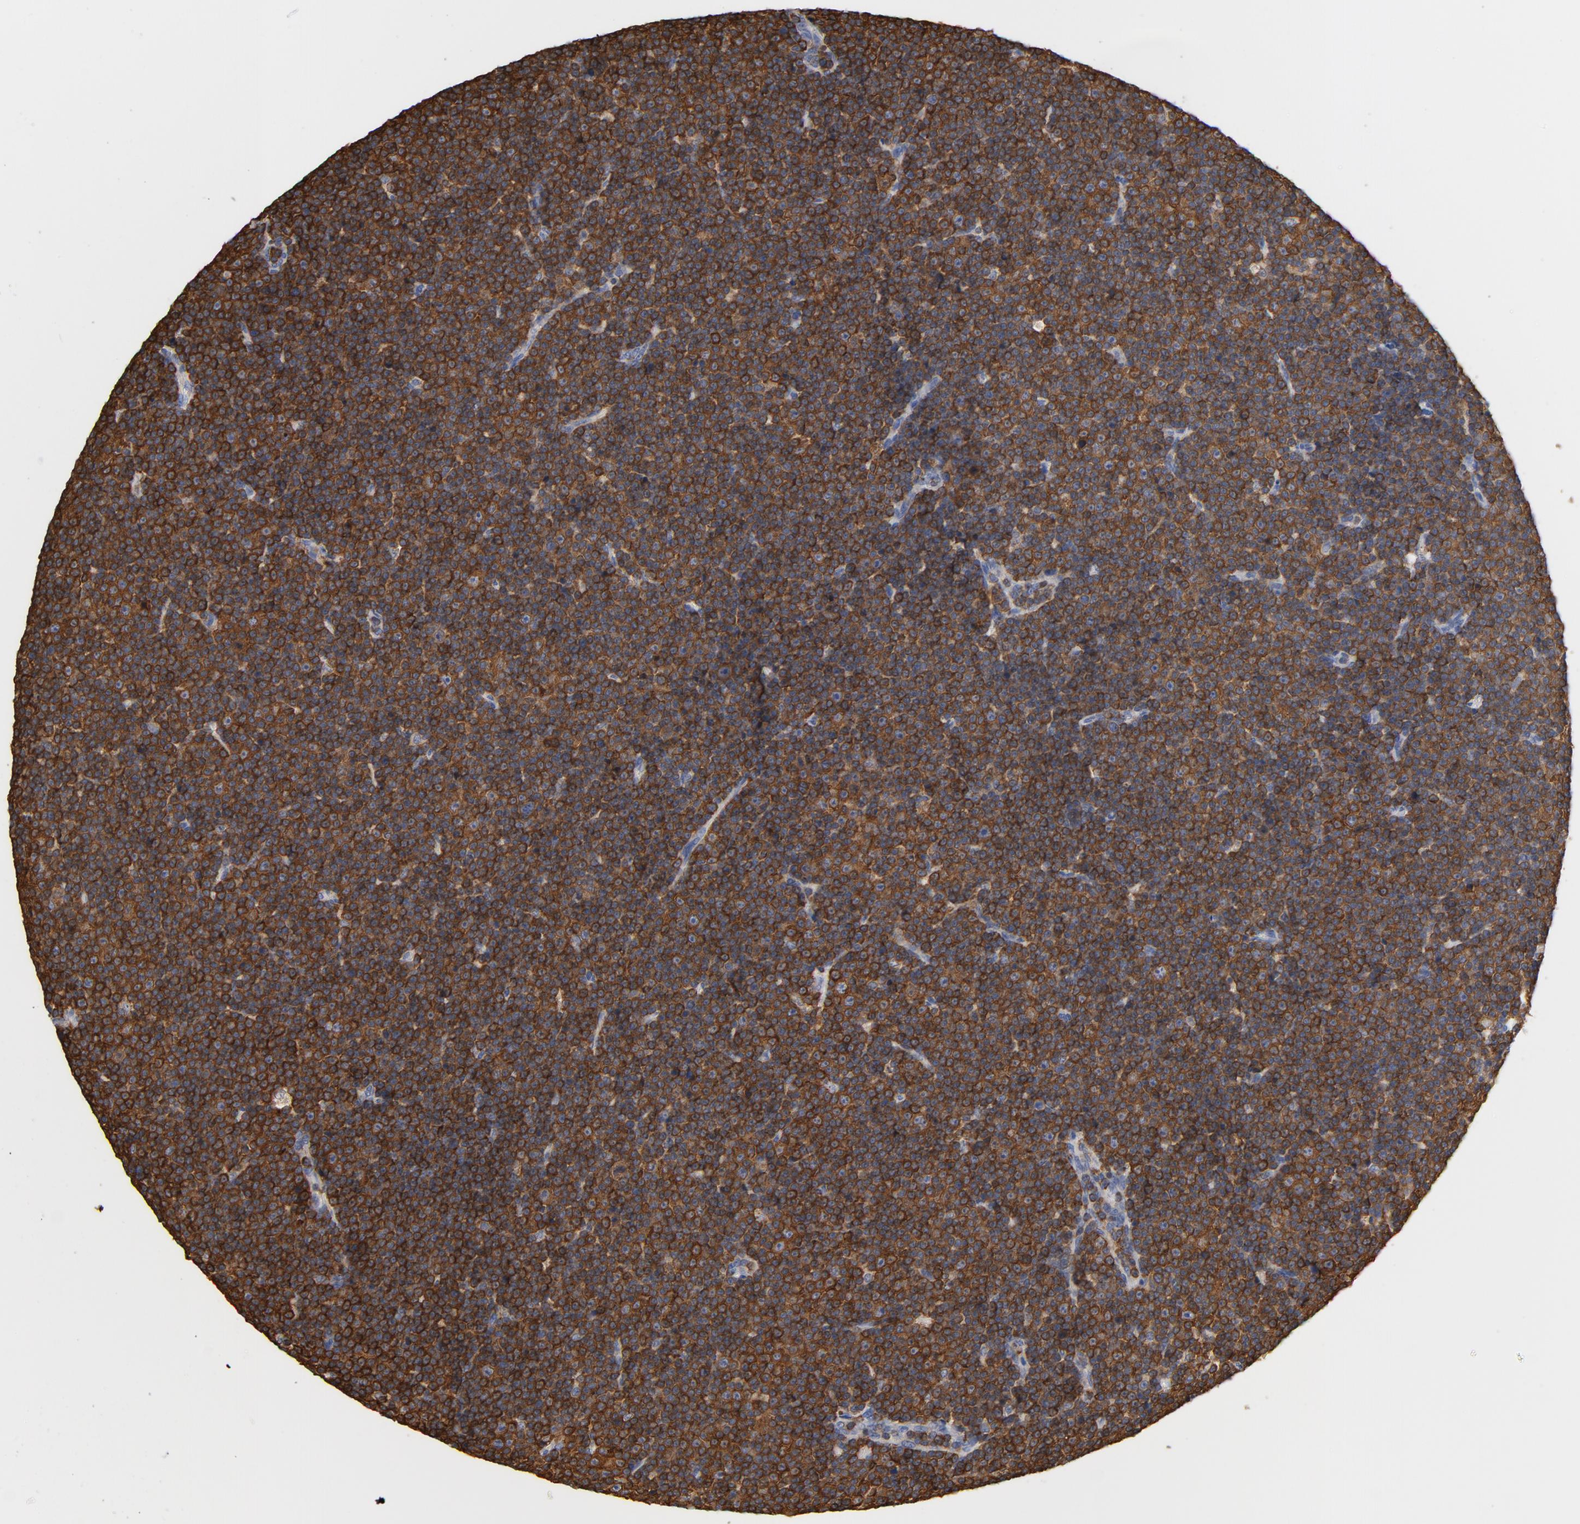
{"staining": {"intensity": "strong", "quantity": ">75%", "location": "cytoplasmic/membranous"}, "tissue": "lymphoma", "cell_type": "Tumor cells", "image_type": "cancer", "snomed": [{"axis": "morphology", "description": "Malignant lymphoma, non-Hodgkin's type, Low grade"}, {"axis": "topography", "description": "Lymph node"}], "caption": "Tumor cells show strong cytoplasmic/membranous expression in approximately >75% of cells in malignant lymphoma, non-Hodgkin's type (low-grade).", "gene": "EZR", "patient": {"sex": "female", "age": 67}}